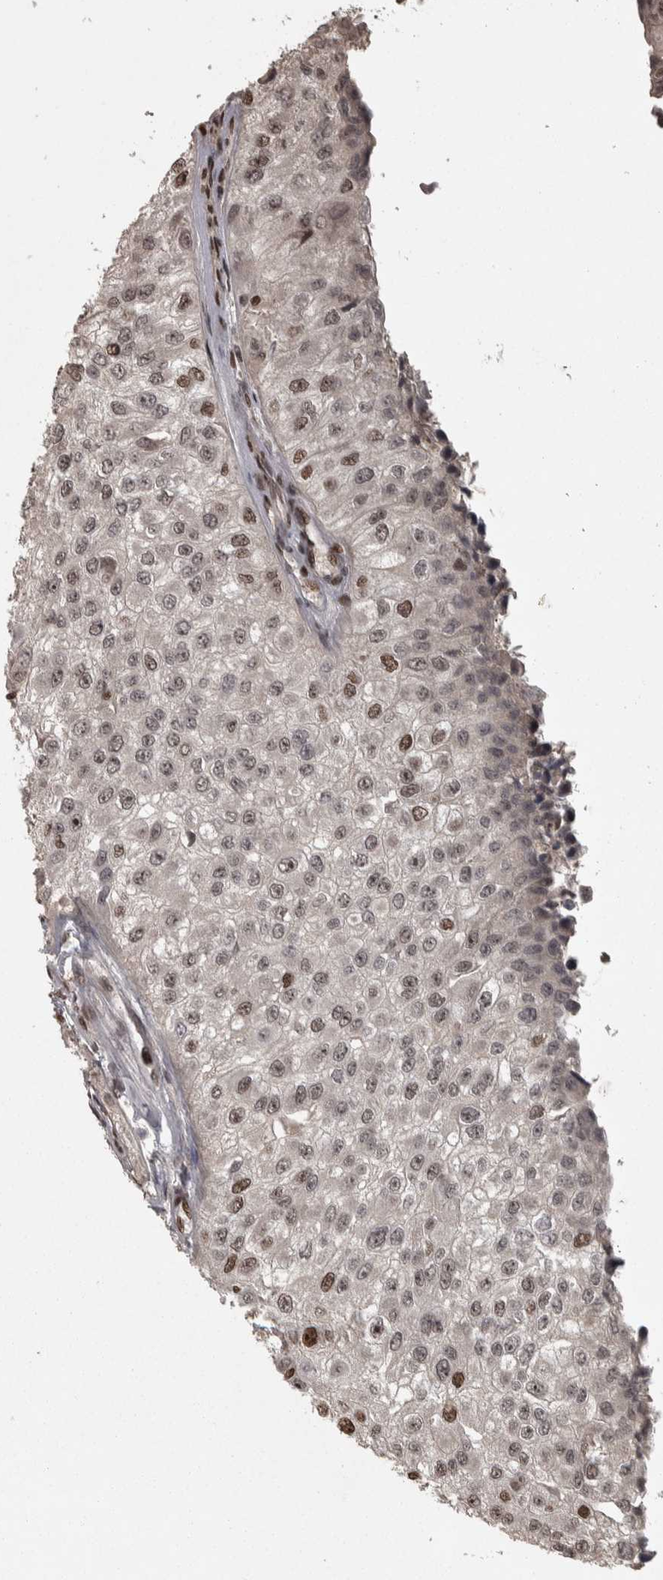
{"staining": {"intensity": "moderate", "quantity": "25%-75%", "location": "nuclear"}, "tissue": "urothelial cancer", "cell_type": "Tumor cells", "image_type": "cancer", "snomed": [{"axis": "morphology", "description": "Urothelial carcinoma, High grade"}, {"axis": "topography", "description": "Kidney"}, {"axis": "topography", "description": "Urinary bladder"}], "caption": "Protein staining by immunohistochemistry (IHC) shows moderate nuclear staining in approximately 25%-75% of tumor cells in urothelial cancer.", "gene": "ZFHX4", "patient": {"sex": "male", "age": 77}}